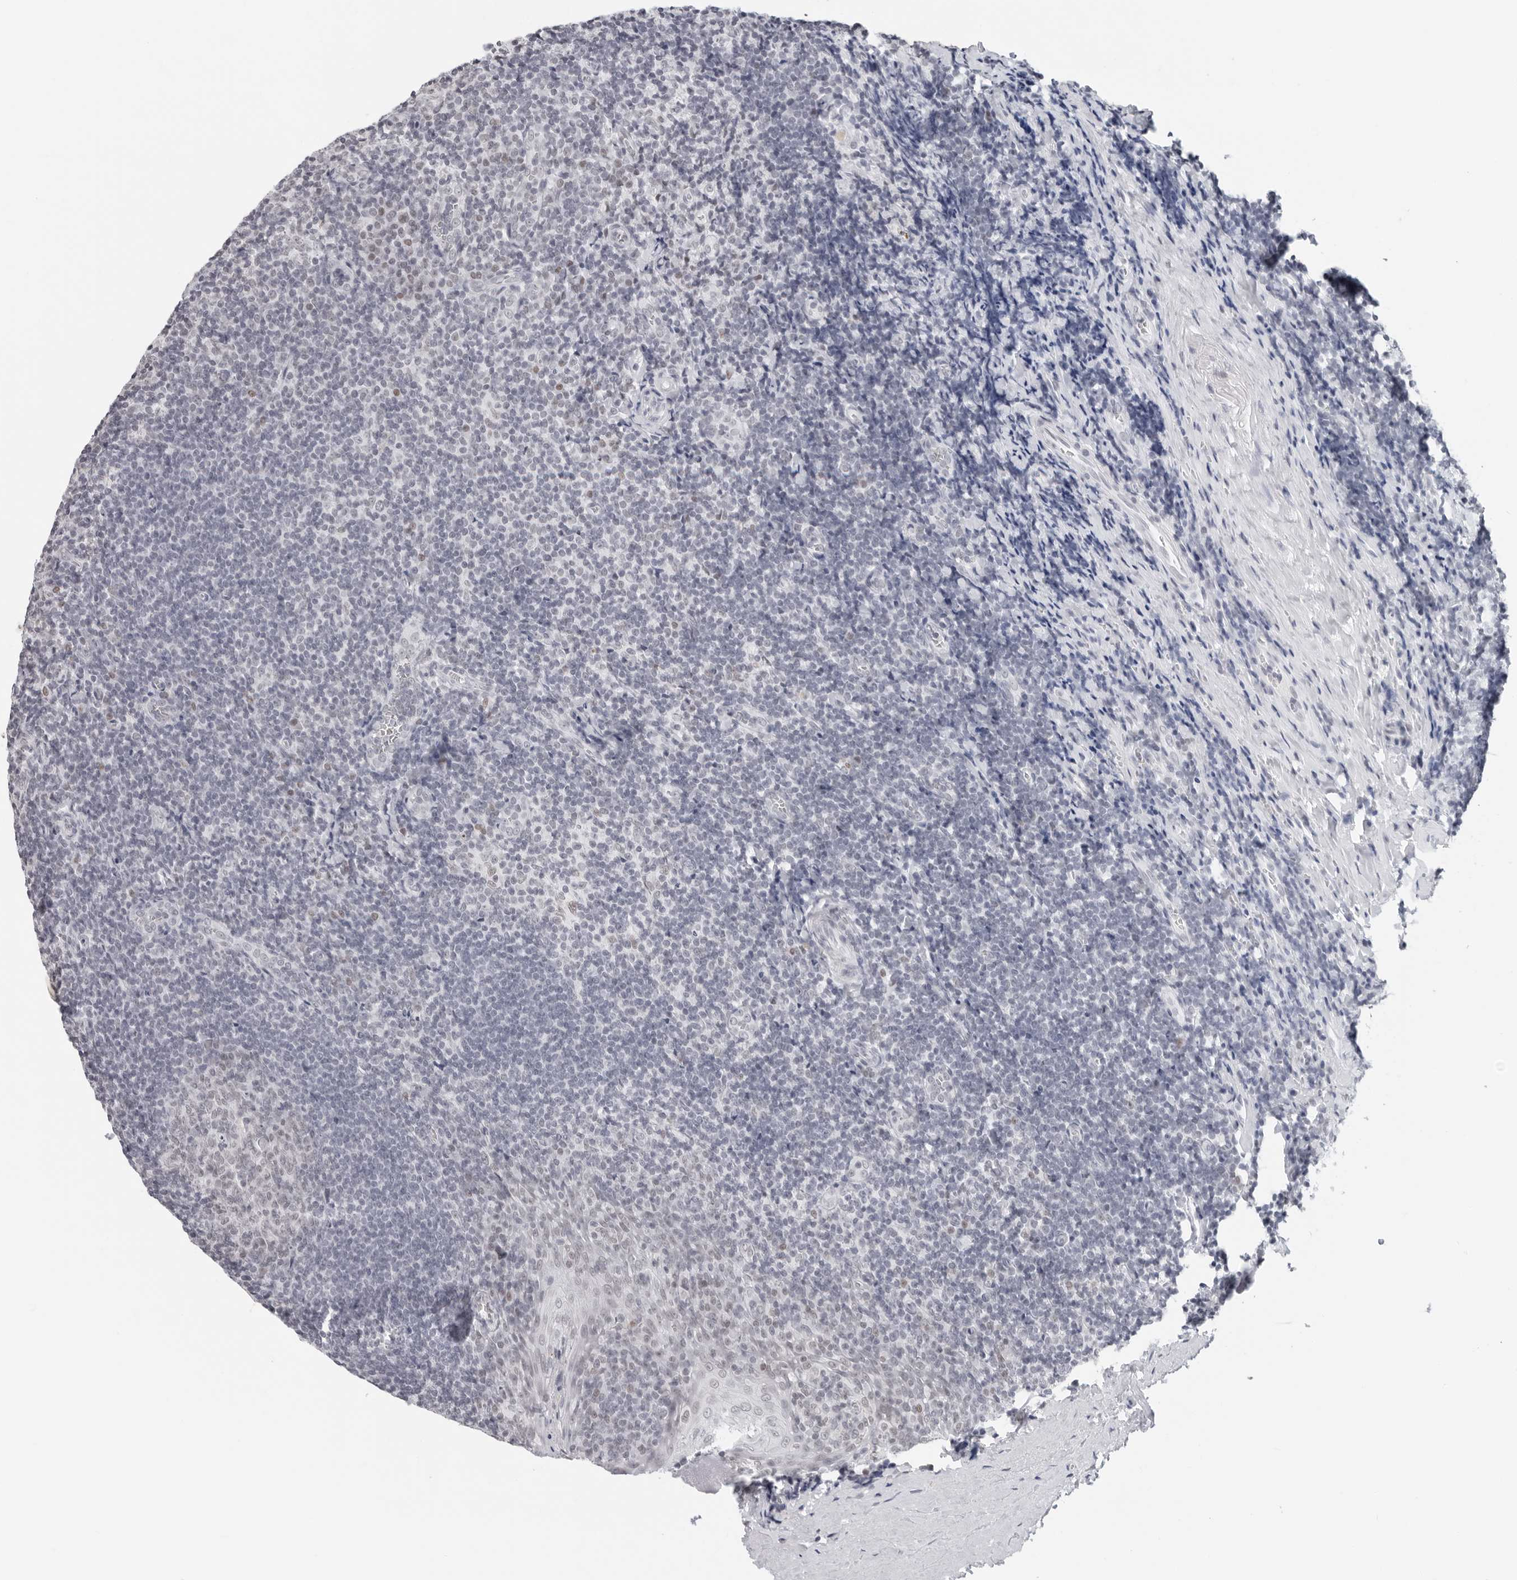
{"staining": {"intensity": "negative", "quantity": "none", "location": "none"}, "tissue": "tonsil", "cell_type": "Germinal center cells", "image_type": "normal", "snomed": [{"axis": "morphology", "description": "Normal tissue, NOS"}, {"axis": "topography", "description": "Tonsil"}], "caption": "Histopathology image shows no protein positivity in germinal center cells of benign tonsil.", "gene": "FLG2", "patient": {"sex": "male", "age": 27}}